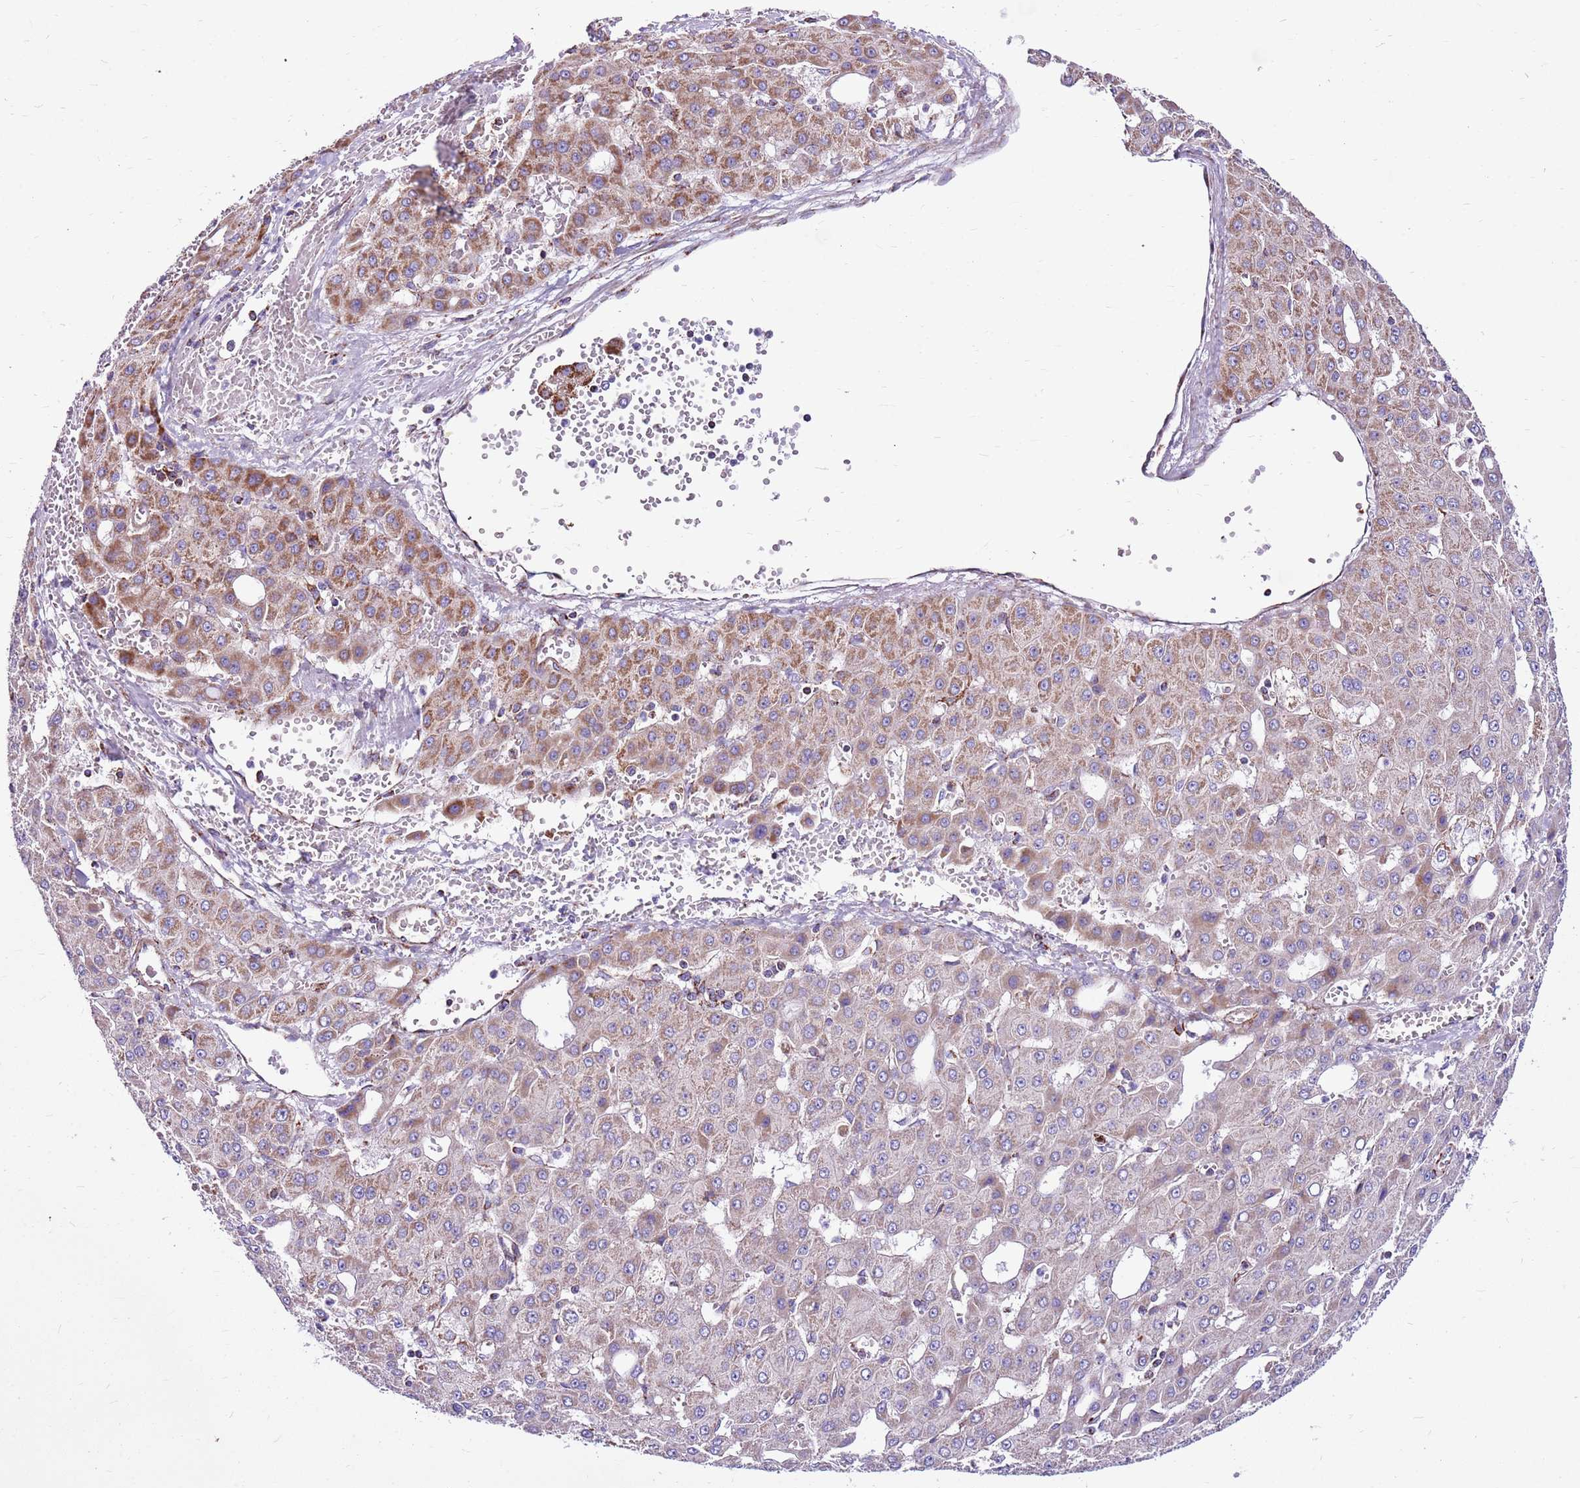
{"staining": {"intensity": "moderate", "quantity": "<25%", "location": "cytoplasmic/membranous"}, "tissue": "liver cancer", "cell_type": "Tumor cells", "image_type": "cancer", "snomed": [{"axis": "morphology", "description": "Carcinoma, Hepatocellular, NOS"}, {"axis": "topography", "description": "Liver"}], "caption": "Hepatocellular carcinoma (liver) tissue displays moderate cytoplasmic/membranous positivity in approximately <25% of tumor cells, visualized by immunohistochemistry.", "gene": "HECTD4", "patient": {"sex": "male", "age": 47}}